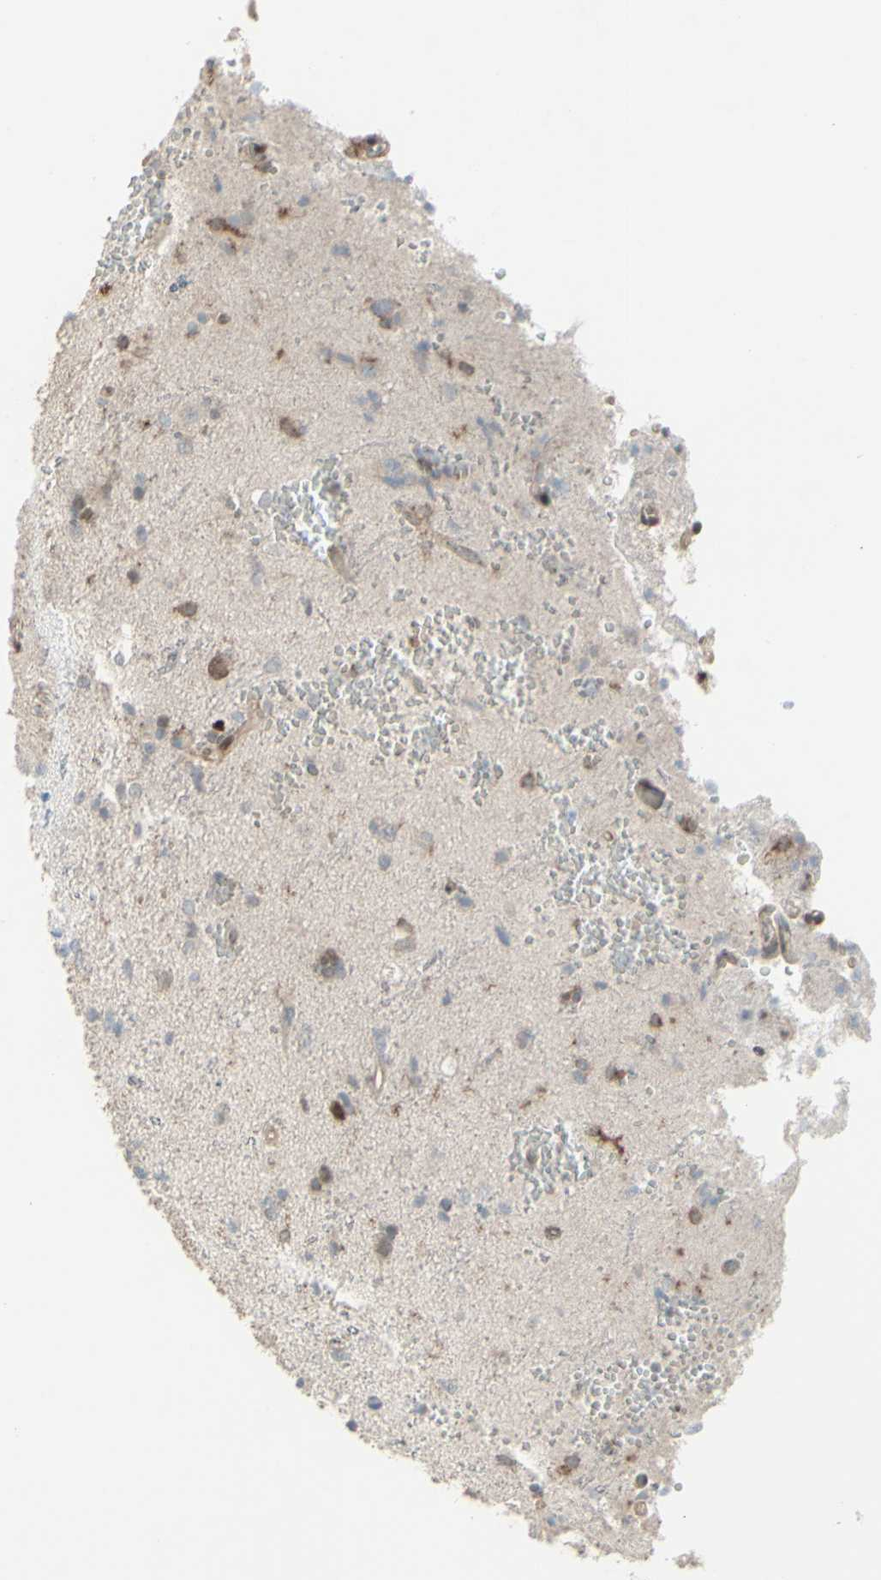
{"staining": {"intensity": "weak", "quantity": "<25%", "location": "cytoplasmic/membranous"}, "tissue": "glioma", "cell_type": "Tumor cells", "image_type": "cancer", "snomed": [{"axis": "morphology", "description": "Glioma, malignant, High grade"}, {"axis": "topography", "description": "Brain"}], "caption": "Image shows no significant protein staining in tumor cells of malignant glioma (high-grade).", "gene": "CD33", "patient": {"sex": "male", "age": 47}}